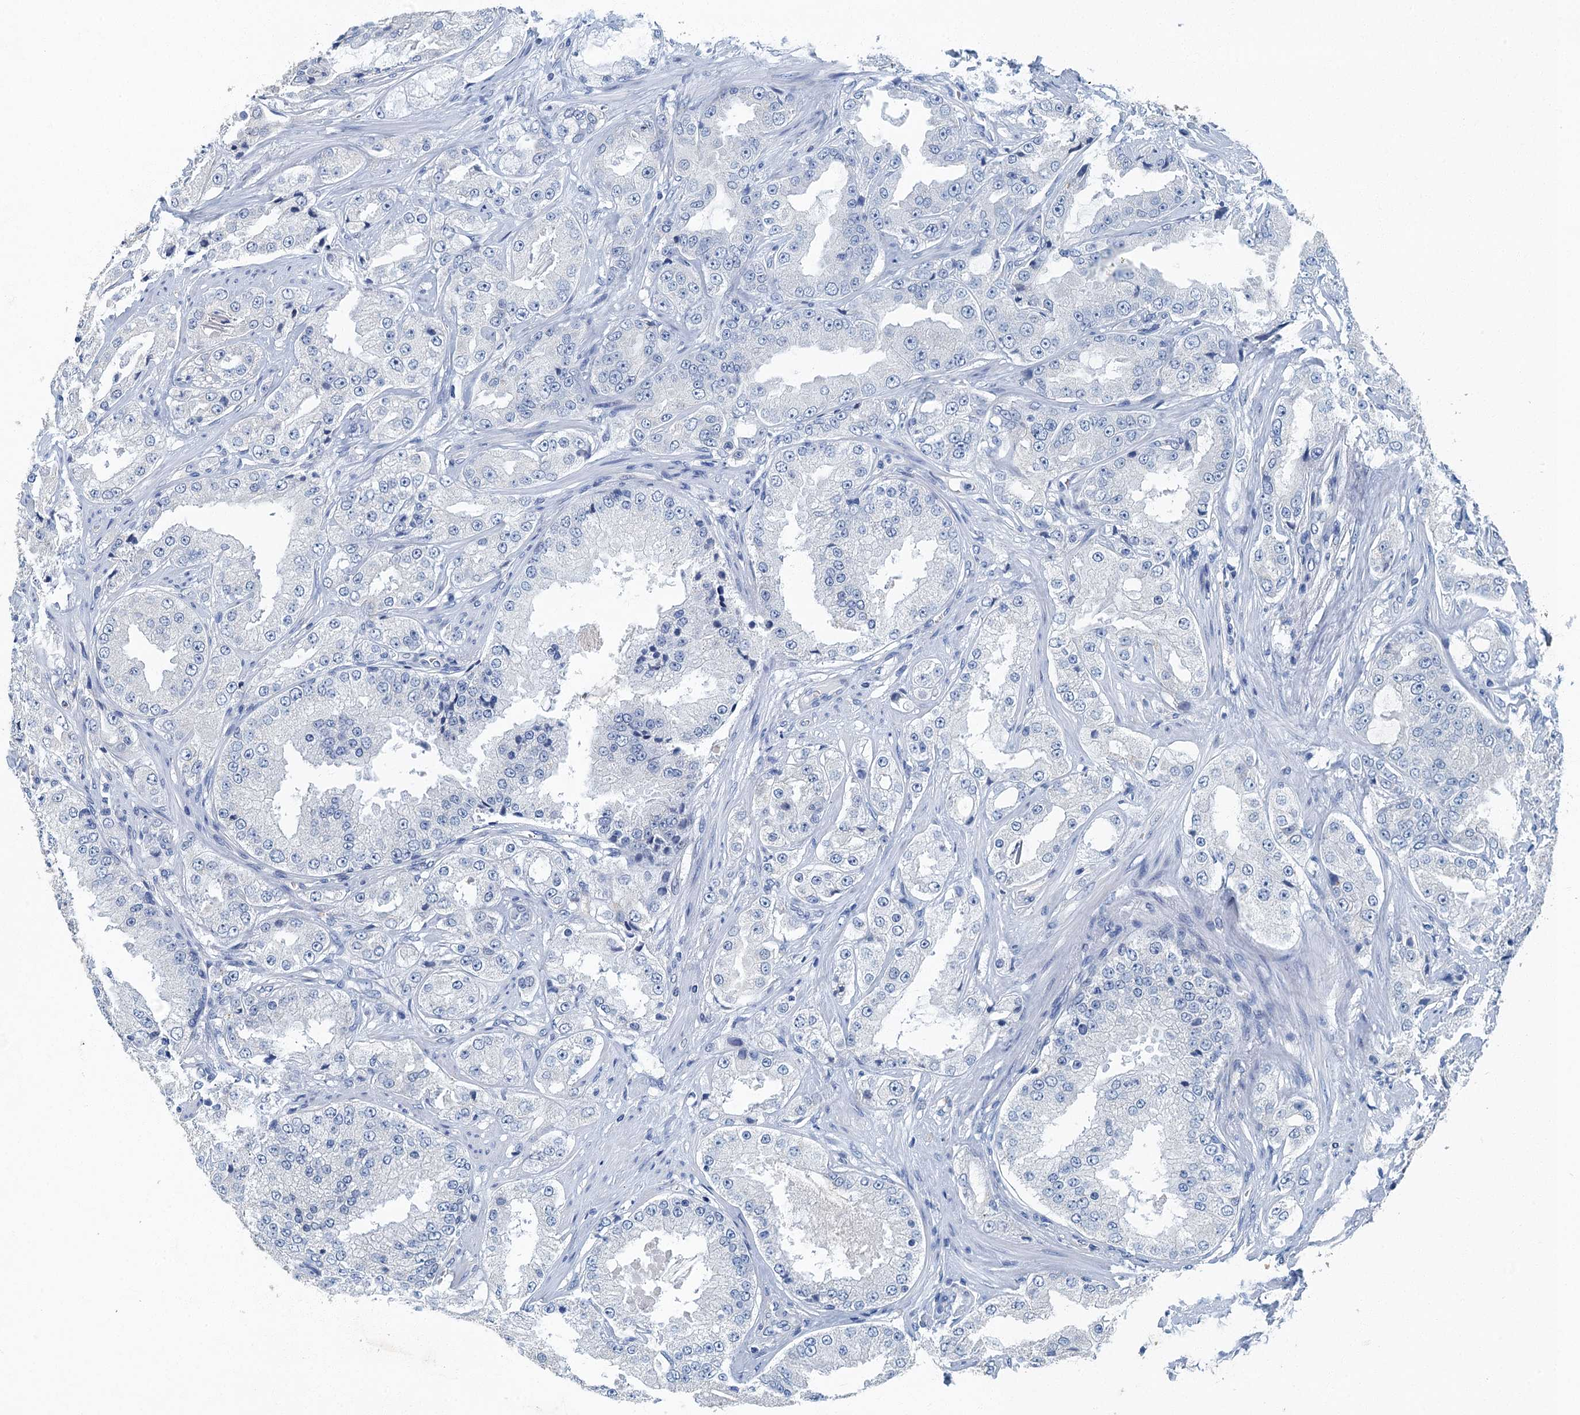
{"staining": {"intensity": "negative", "quantity": "none", "location": "none"}, "tissue": "prostate cancer", "cell_type": "Tumor cells", "image_type": "cancer", "snomed": [{"axis": "morphology", "description": "Adenocarcinoma, High grade"}, {"axis": "topography", "description": "Prostate"}], "caption": "An image of human prostate adenocarcinoma (high-grade) is negative for staining in tumor cells.", "gene": "GADL1", "patient": {"sex": "male", "age": 73}}